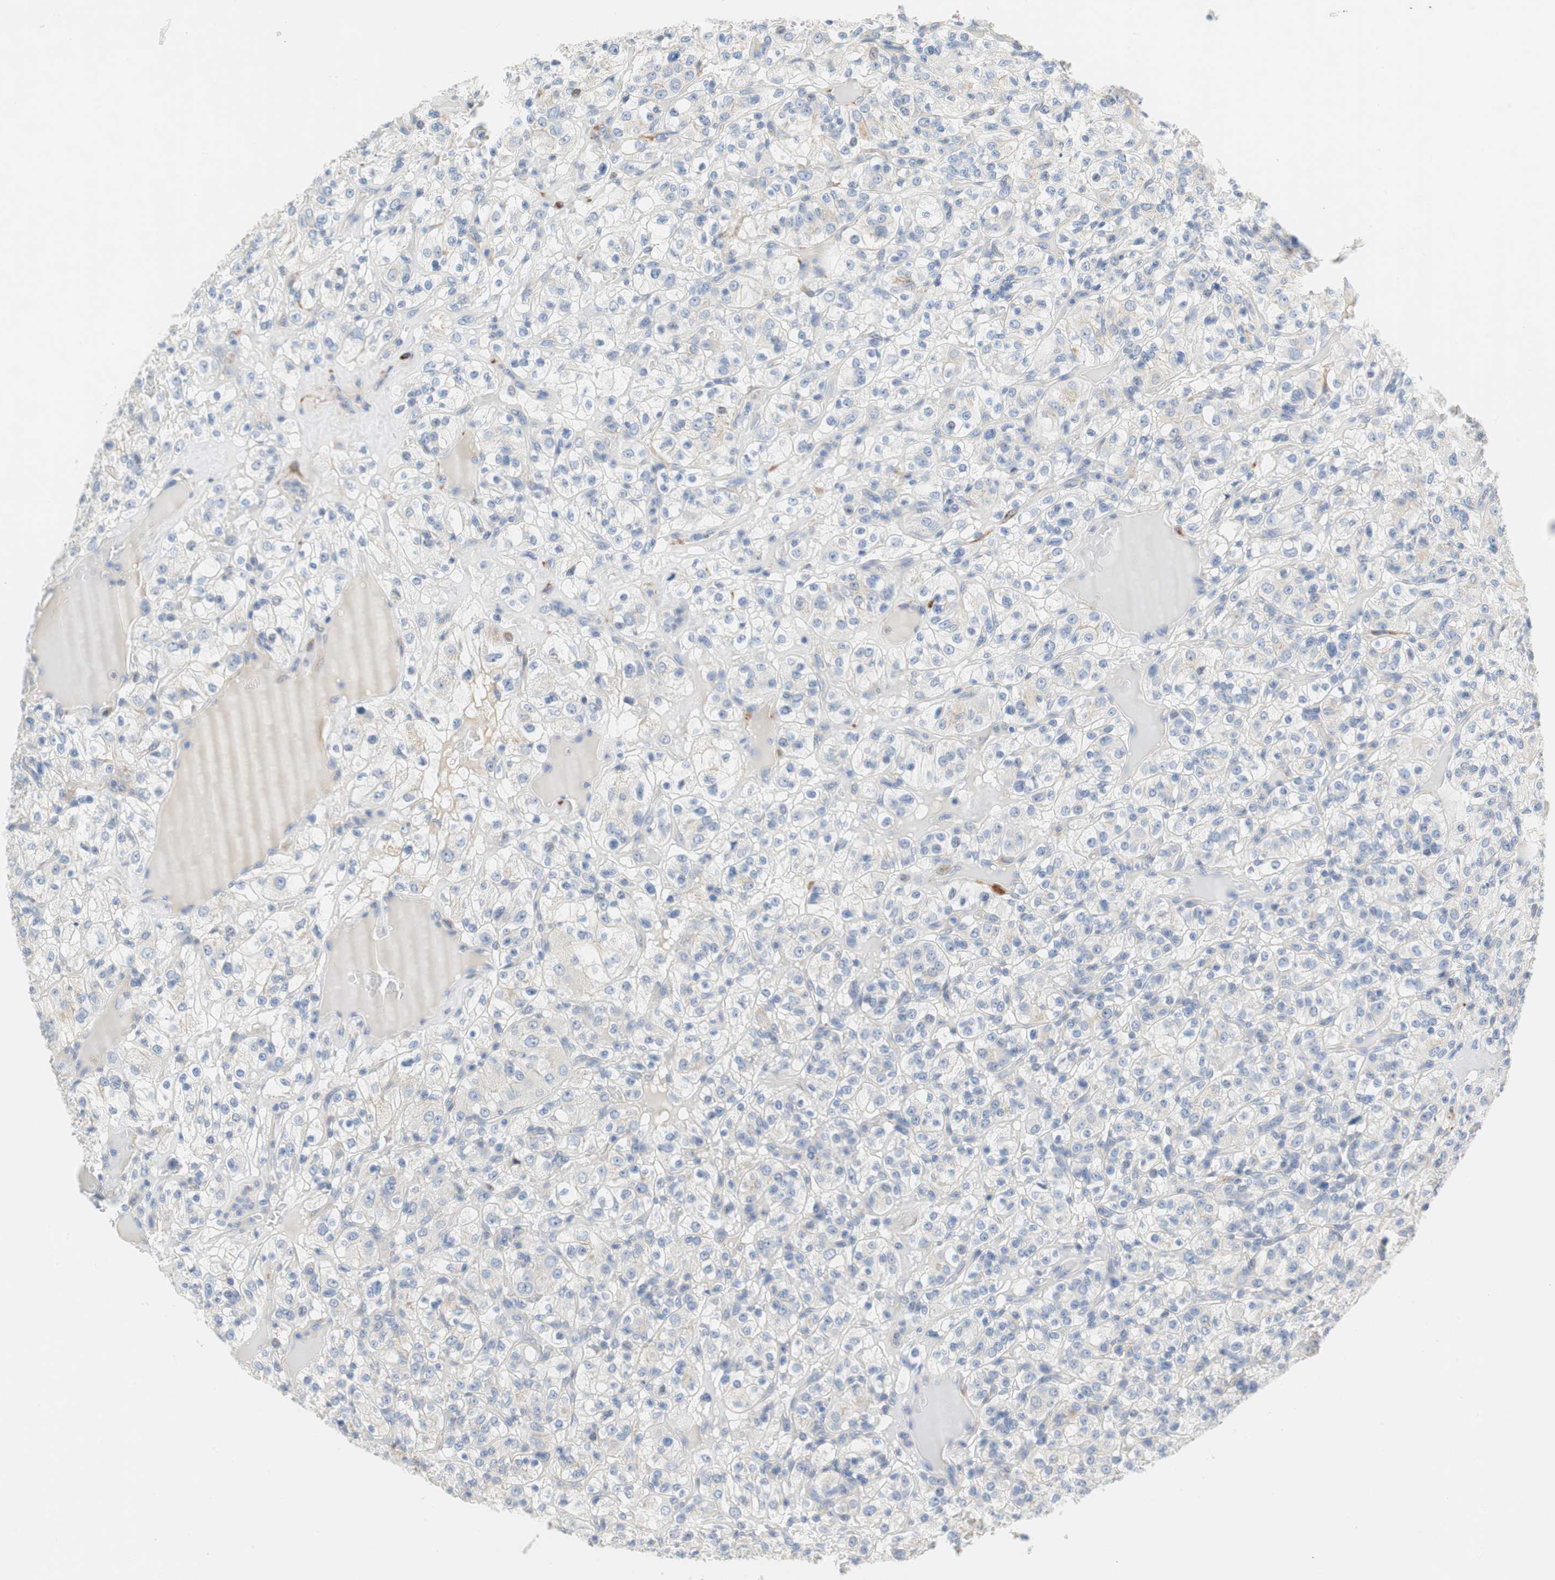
{"staining": {"intensity": "negative", "quantity": "none", "location": "none"}, "tissue": "renal cancer", "cell_type": "Tumor cells", "image_type": "cancer", "snomed": [{"axis": "morphology", "description": "Normal tissue, NOS"}, {"axis": "morphology", "description": "Adenocarcinoma, NOS"}, {"axis": "topography", "description": "Kidney"}], "caption": "There is no significant positivity in tumor cells of adenocarcinoma (renal).", "gene": "CCM2L", "patient": {"sex": "female", "age": 72}}